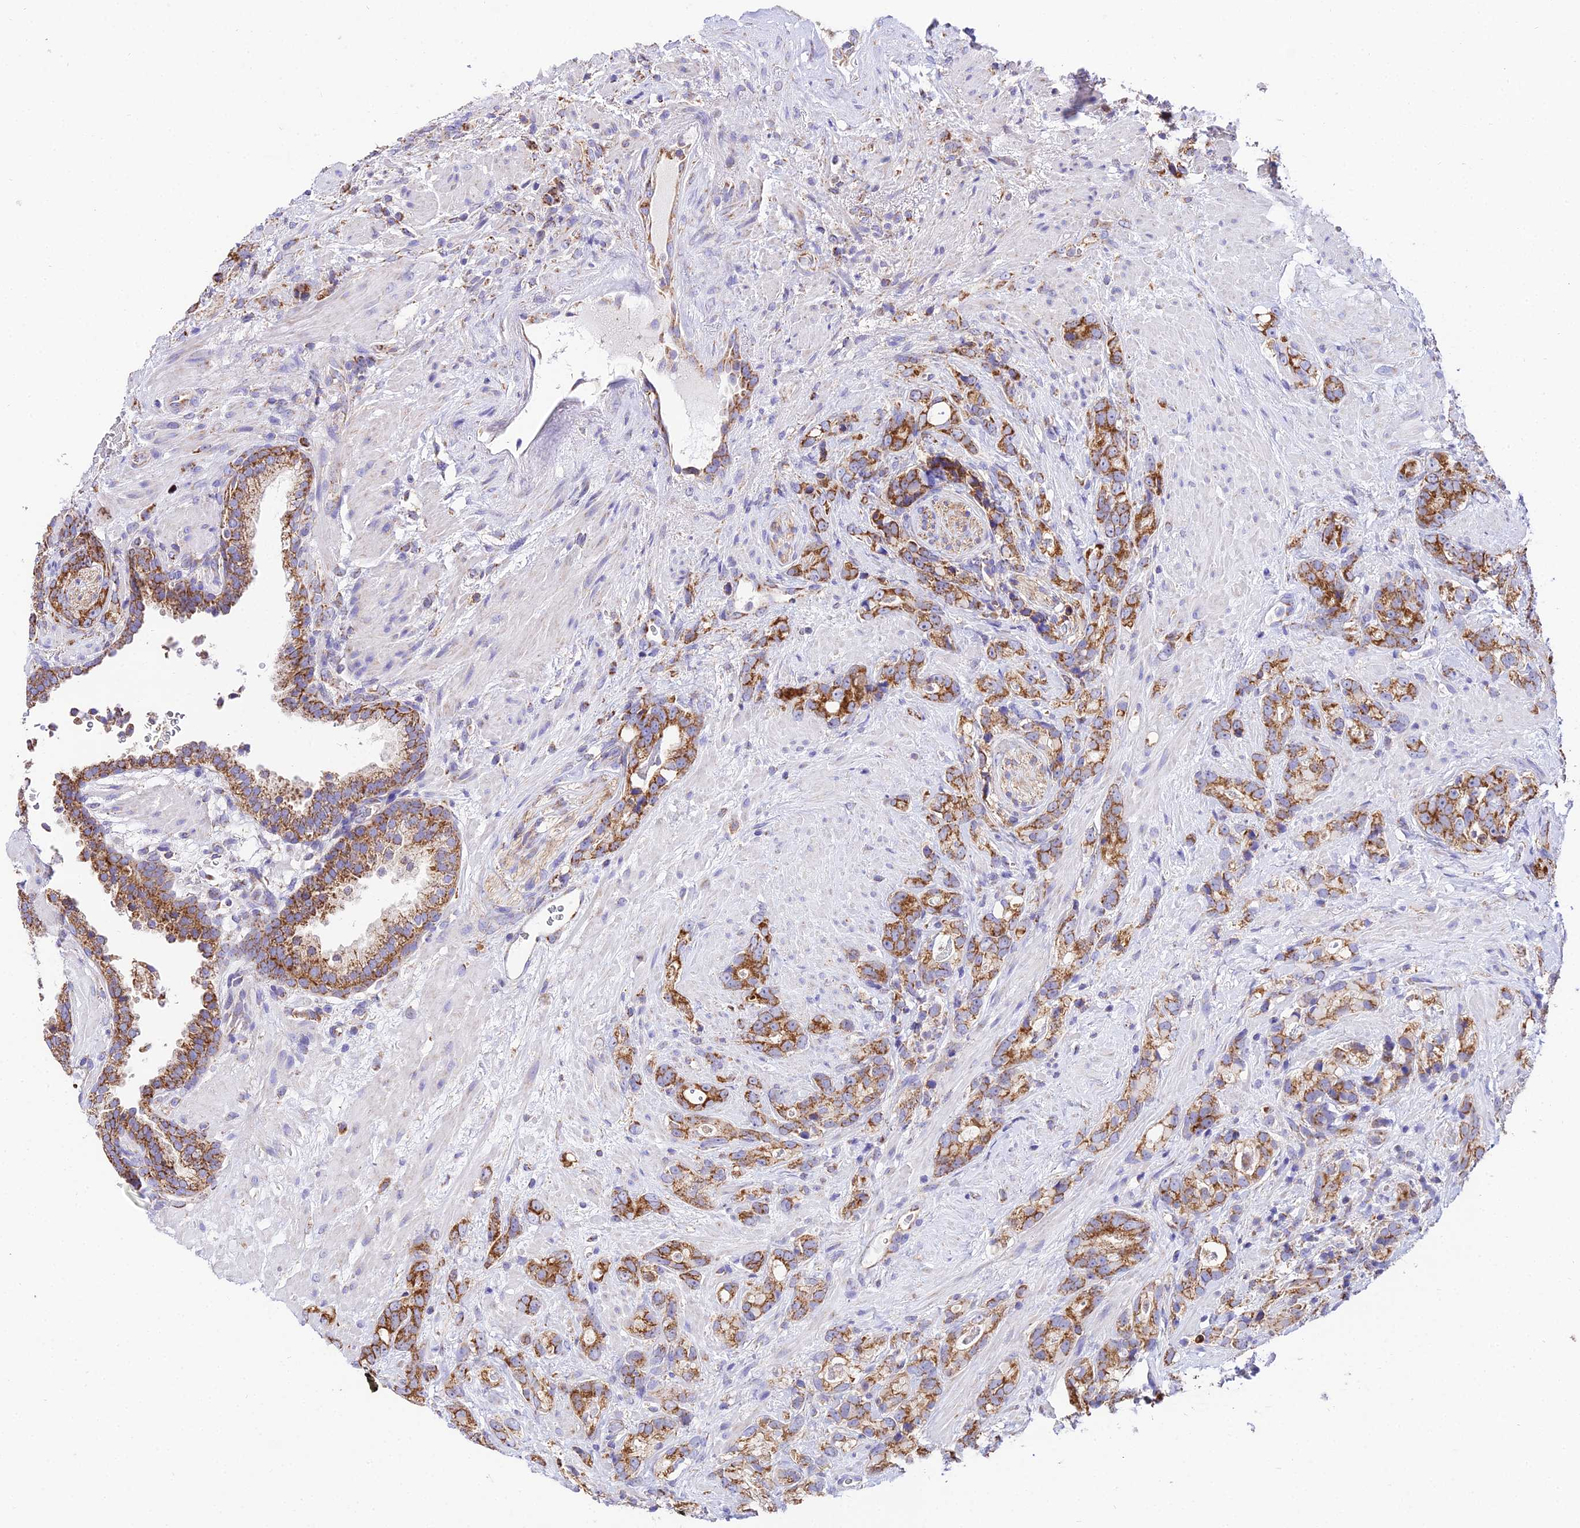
{"staining": {"intensity": "strong", "quantity": ">75%", "location": "cytoplasmic/membranous"}, "tissue": "prostate cancer", "cell_type": "Tumor cells", "image_type": "cancer", "snomed": [{"axis": "morphology", "description": "Adenocarcinoma, High grade"}, {"axis": "topography", "description": "Prostate"}], "caption": "Tumor cells reveal strong cytoplasmic/membranous positivity in approximately >75% of cells in prostate adenocarcinoma (high-grade).", "gene": "OCIAD1", "patient": {"sex": "male", "age": 74}}